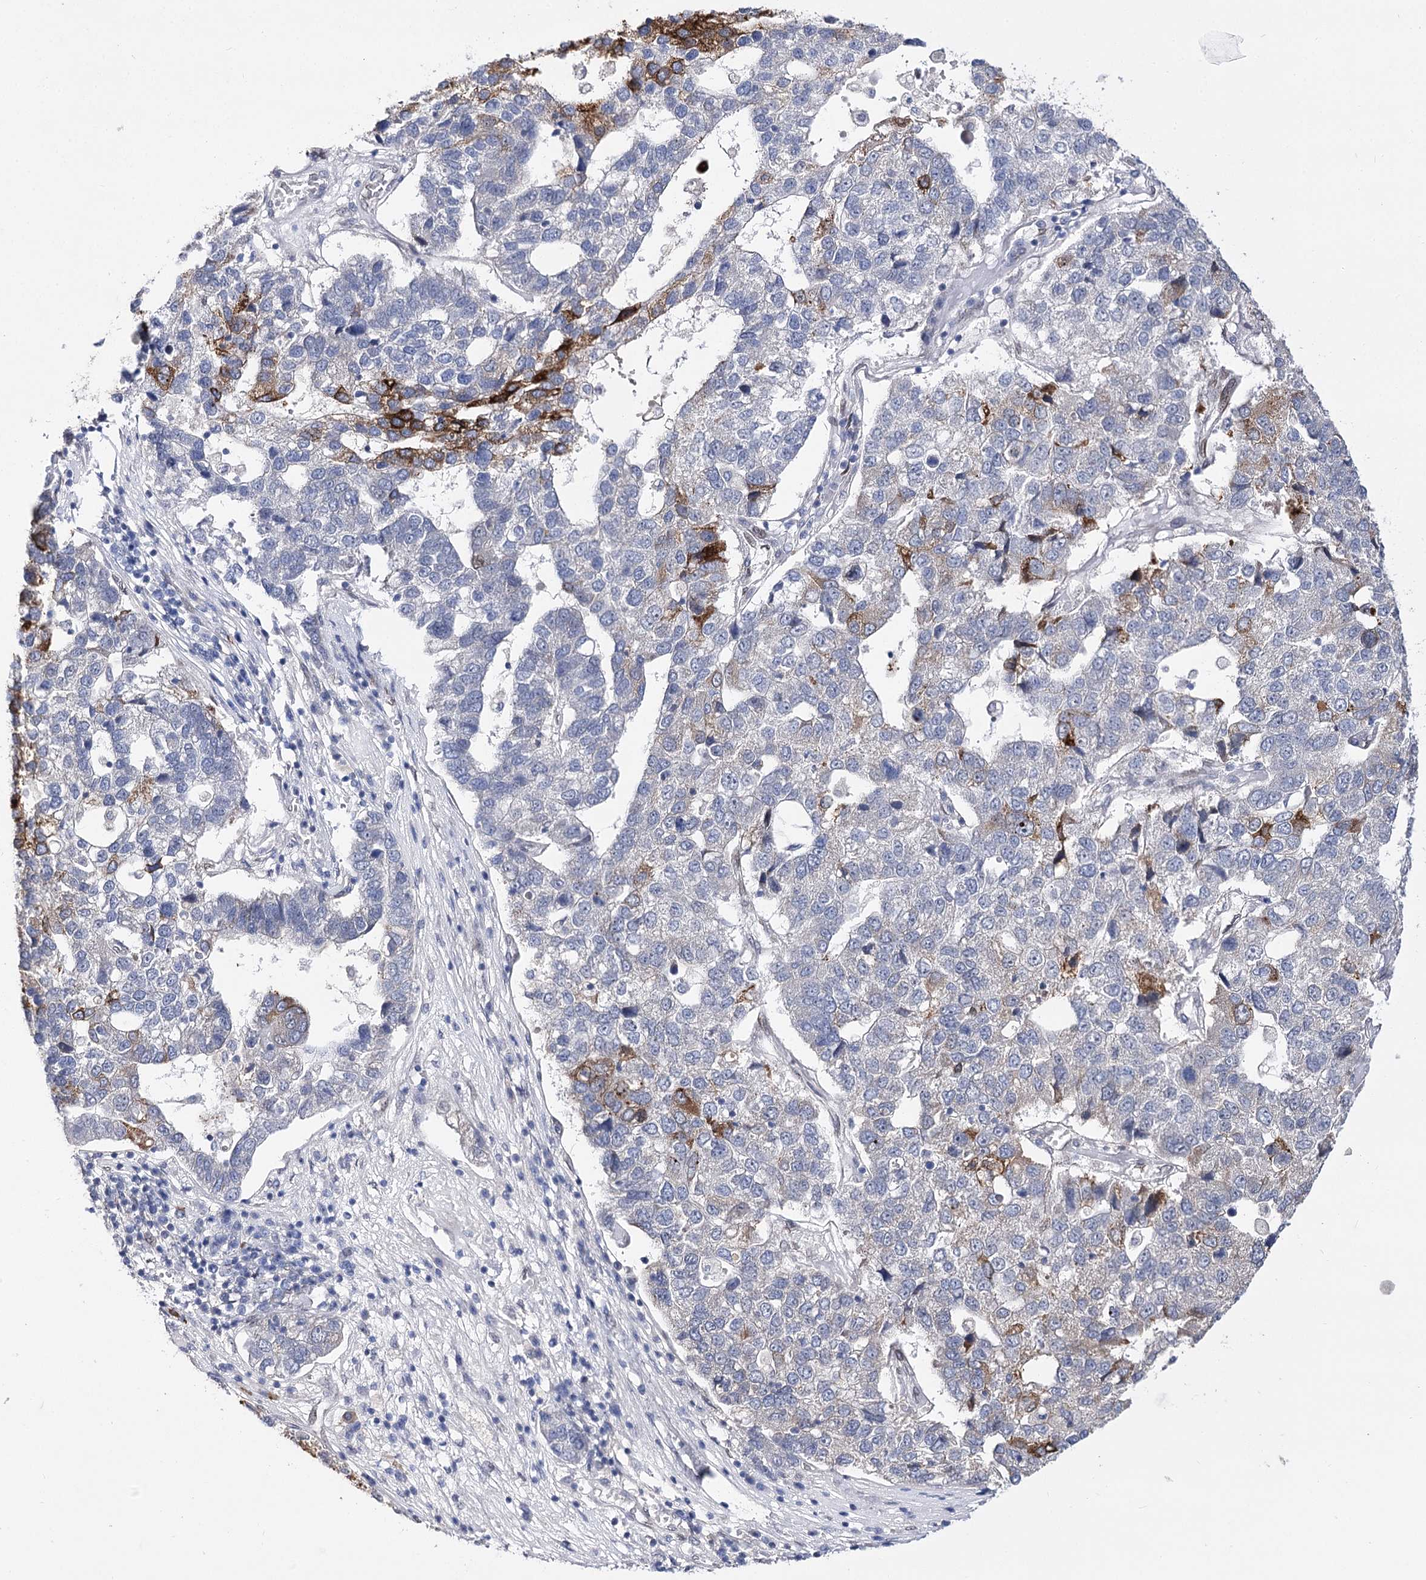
{"staining": {"intensity": "strong", "quantity": "<25%", "location": "cytoplasmic/membranous"}, "tissue": "pancreatic cancer", "cell_type": "Tumor cells", "image_type": "cancer", "snomed": [{"axis": "morphology", "description": "Adenocarcinoma, NOS"}, {"axis": "topography", "description": "Pancreas"}], "caption": "Pancreatic cancer (adenocarcinoma) stained with IHC demonstrates strong cytoplasmic/membranous staining in approximately <25% of tumor cells. (DAB (3,3'-diaminobenzidine) = brown stain, brightfield microscopy at high magnification).", "gene": "TMEM201", "patient": {"sex": "female", "age": 61}}